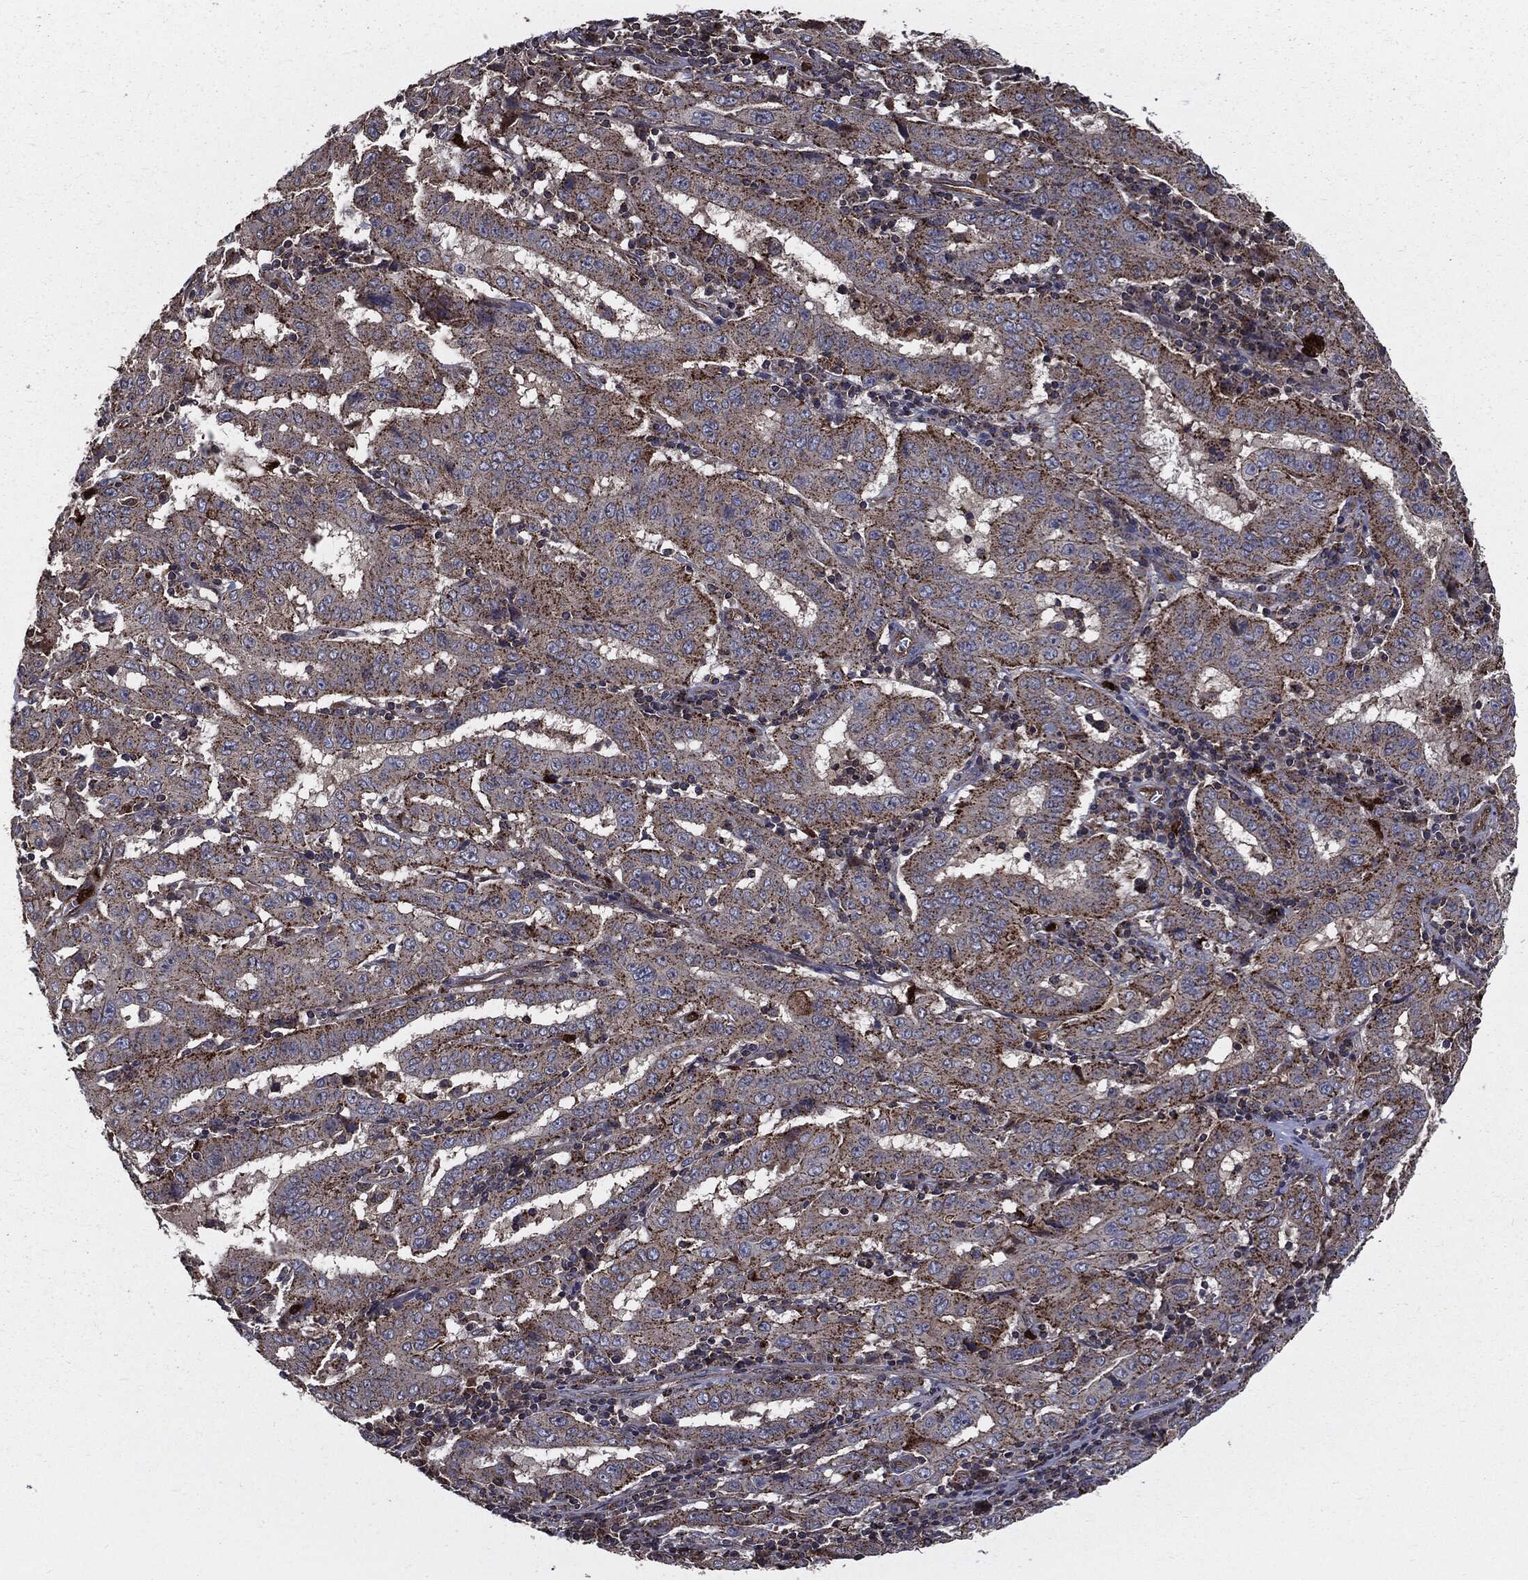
{"staining": {"intensity": "moderate", "quantity": ">75%", "location": "cytoplasmic/membranous"}, "tissue": "pancreatic cancer", "cell_type": "Tumor cells", "image_type": "cancer", "snomed": [{"axis": "morphology", "description": "Adenocarcinoma, NOS"}, {"axis": "topography", "description": "Pancreas"}], "caption": "Pancreatic cancer stained for a protein (brown) shows moderate cytoplasmic/membranous positive staining in approximately >75% of tumor cells.", "gene": "PDCD6IP", "patient": {"sex": "male", "age": 63}}